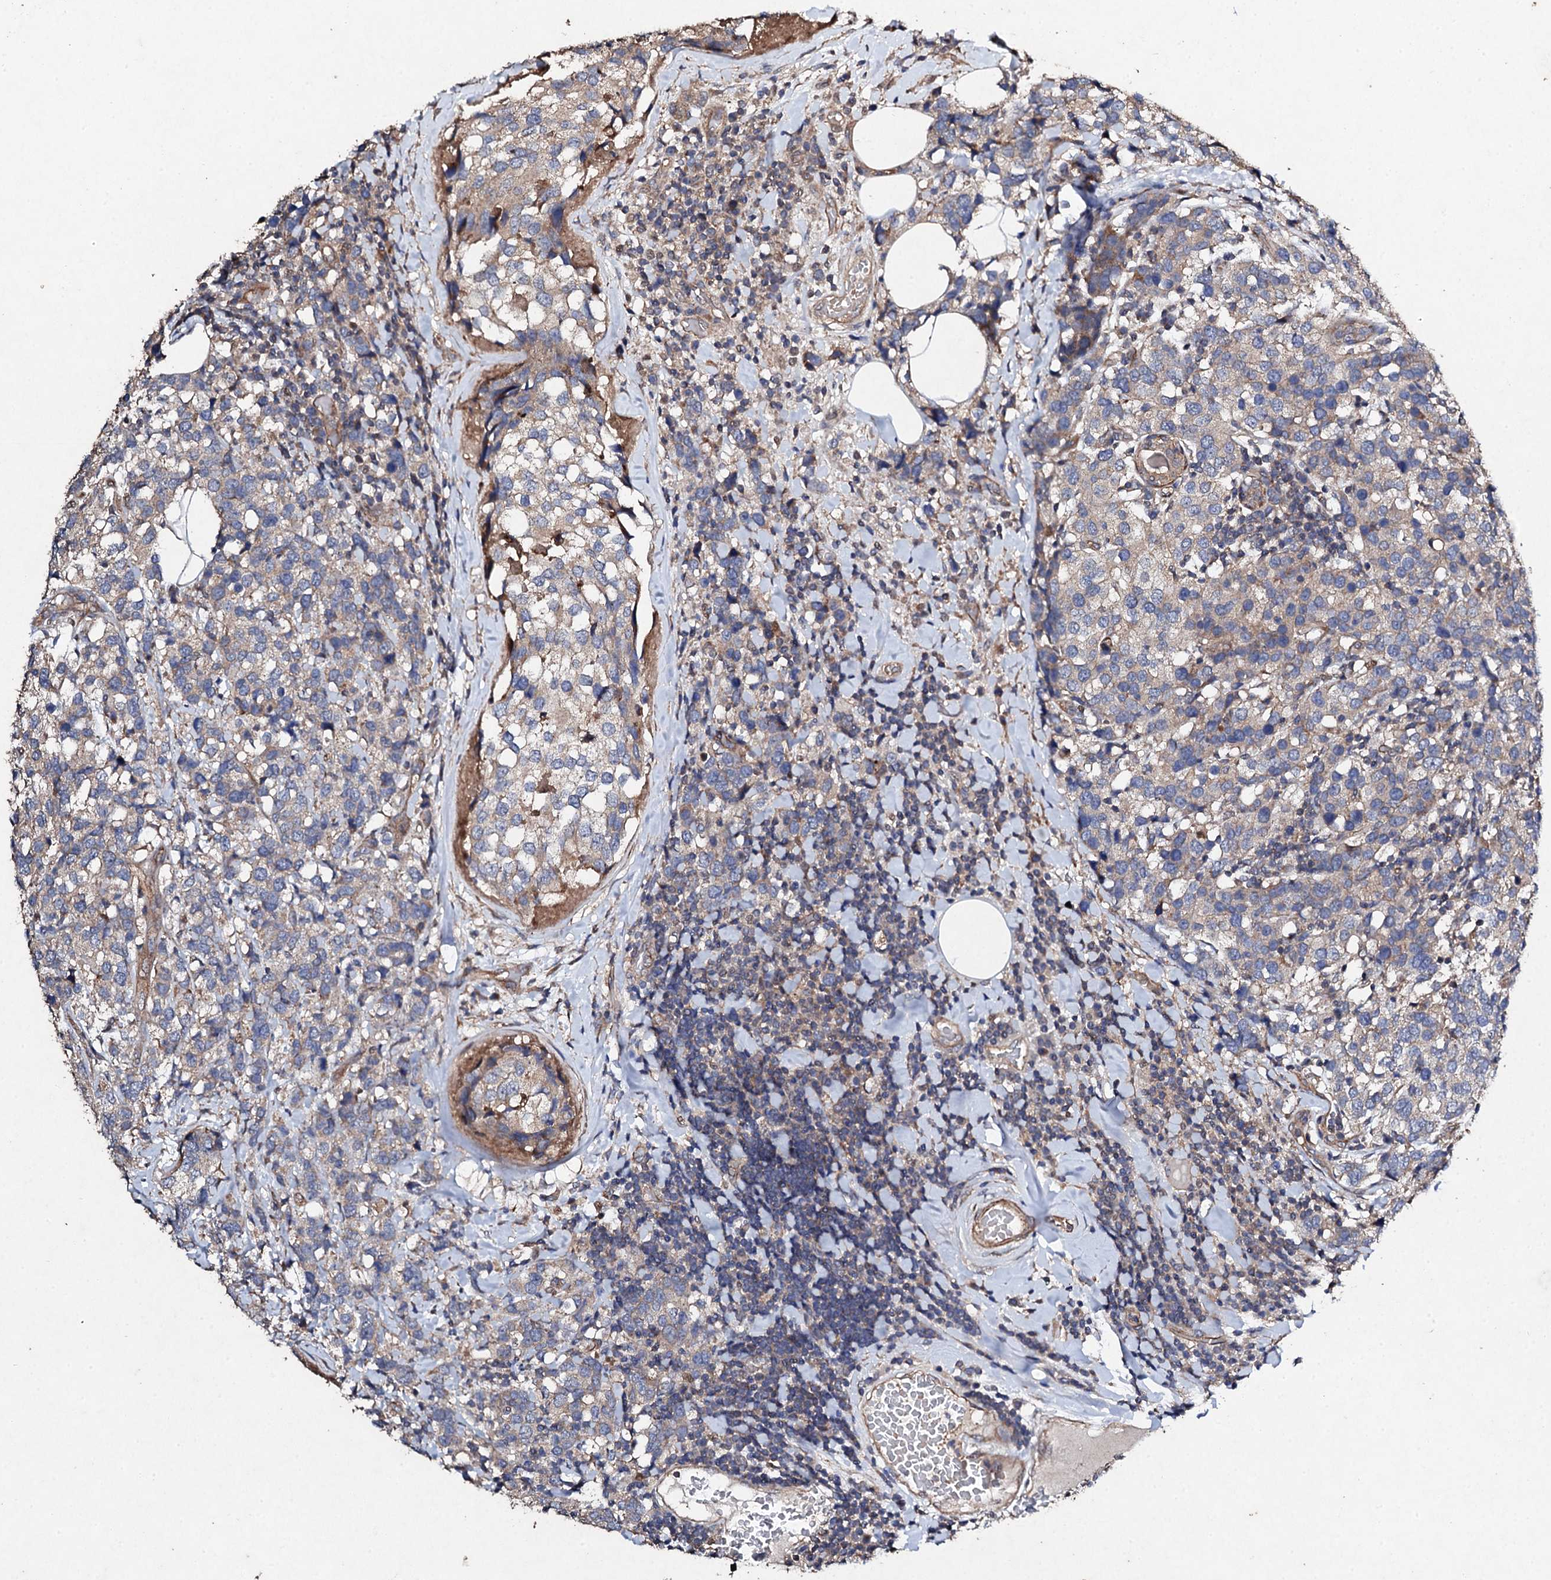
{"staining": {"intensity": "weak", "quantity": "25%-75%", "location": "cytoplasmic/membranous"}, "tissue": "breast cancer", "cell_type": "Tumor cells", "image_type": "cancer", "snomed": [{"axis": "morphology", "description": "Lobular carcinoma"}, {"axis": "topography", "description": "Breast"}], "caption": "An image showing weak cytoplasmic/membranous staining in approximately 25%-75% of tumor cells in breast cancer (lobular carcinoma), as visualized by brown immunohistochemical staining.", "gene": "MOCOS", "patient": {"sex": "female", "age": 59}}